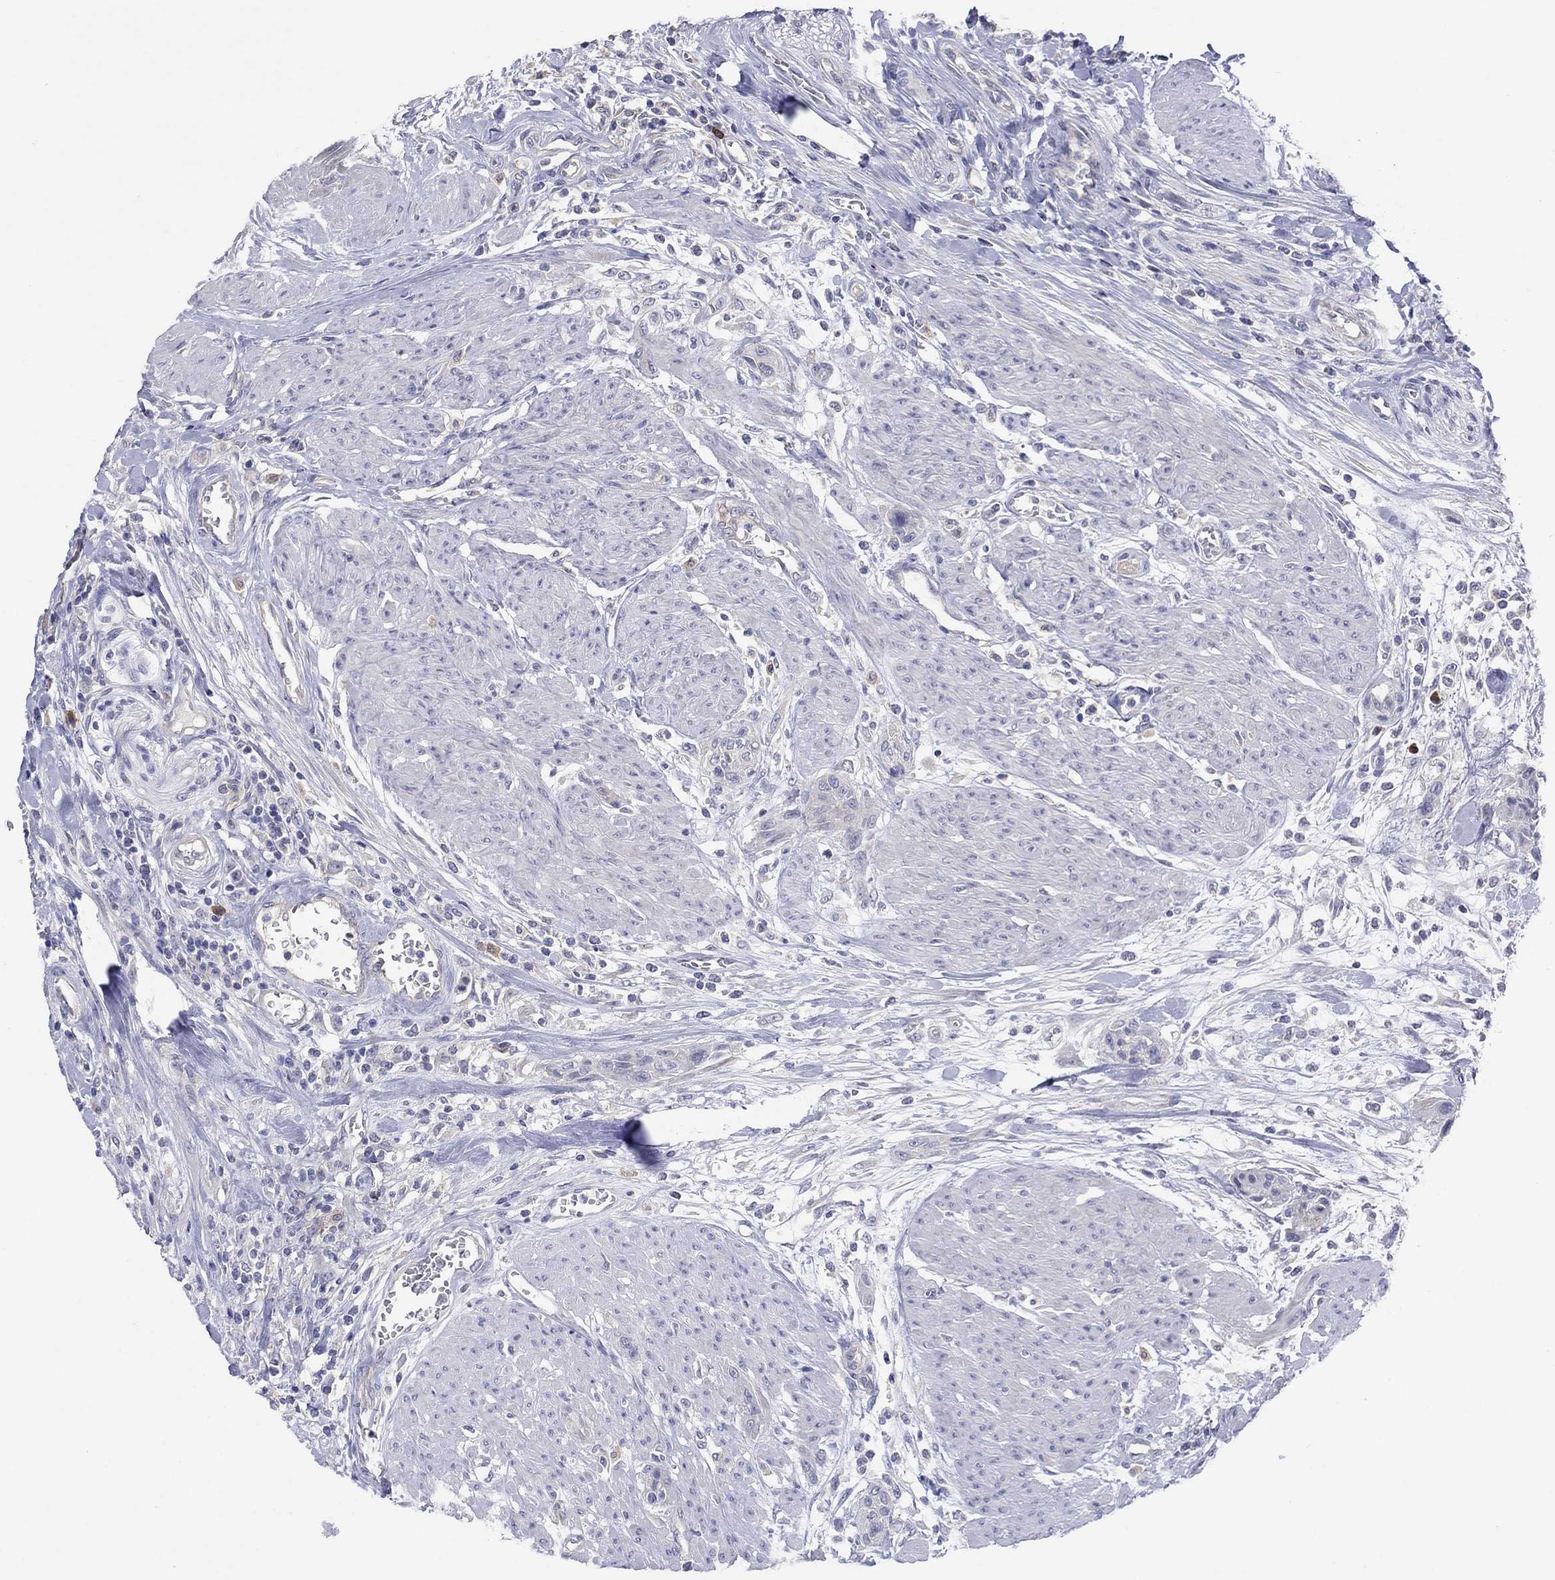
{"staining": {"intensity": "negative", "quantity": "none", "location": "none"}, "tissue": "urothelial cancer", "cell_type": "Tumor cells", "image_type": "cancer", "snomed": [{"axis": "morphology", "description": "Urothelial carcinoma, High grade"}, {"axis": "topography", "description": "Urinary bladder"}], "caption": "A high-resolution photomicrograph shows immunohistochemistry staining of urothelial cancer, which demonstrates no significant staining in tumor cells.", "gene": "PLCL2", "patient": {"sex": "male", "age": 35}}